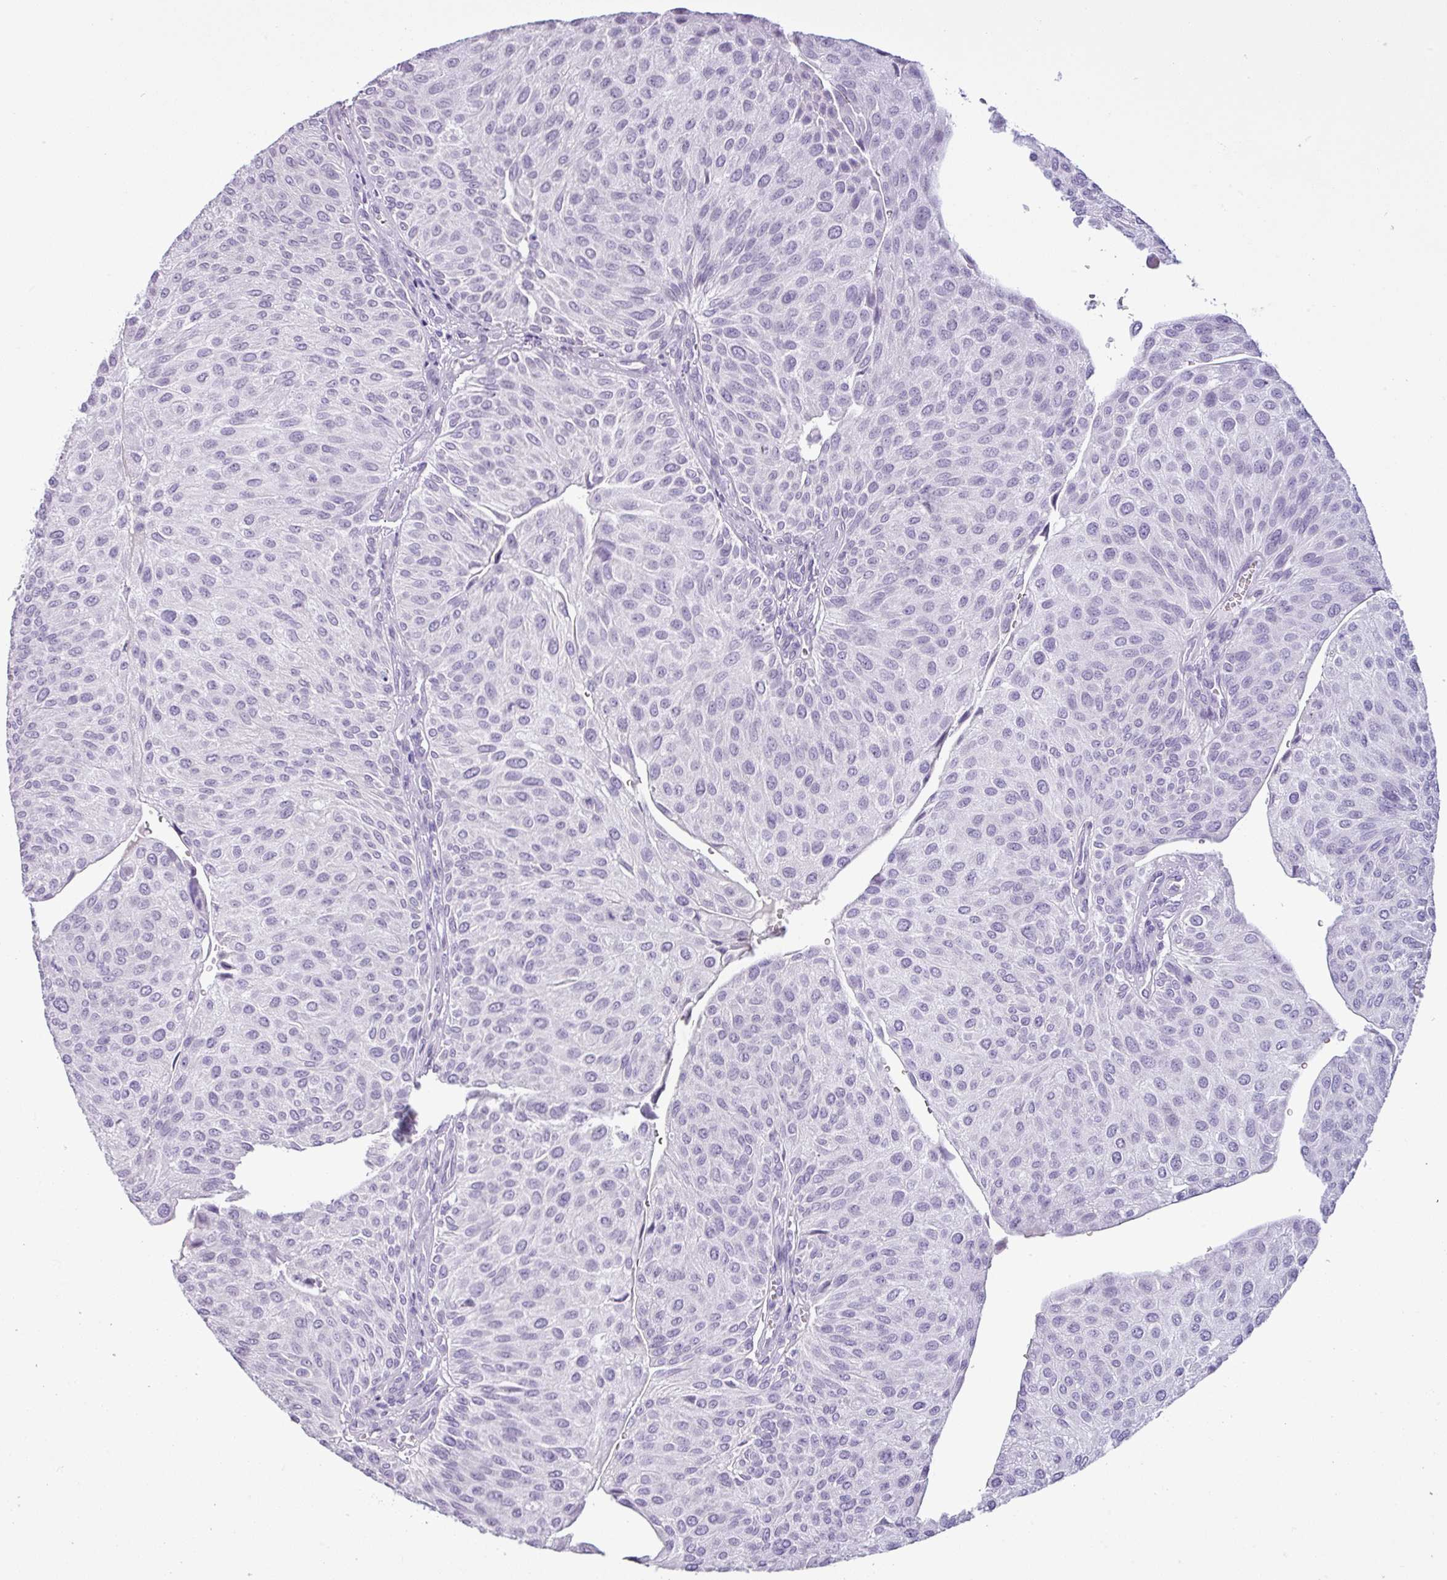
{"staining": {"intensity": "negative", "quantity": "none", "location": "none"}, "tissue": "urothelial cancer", "cell_type": "Tumor cells", "image_type": "cancer", "snomed": [{"axis": "morphology", "description": "Urothelial carcinoma, NOS"}, {"axis": "topography", "description": "Urinary bladder"}], "caption": "Protein analysis of urothelial cancer exhibits no significant positivity in tumor cells.", "gene": "CDH16", "patient": {"sex": "male", "age": 67}}